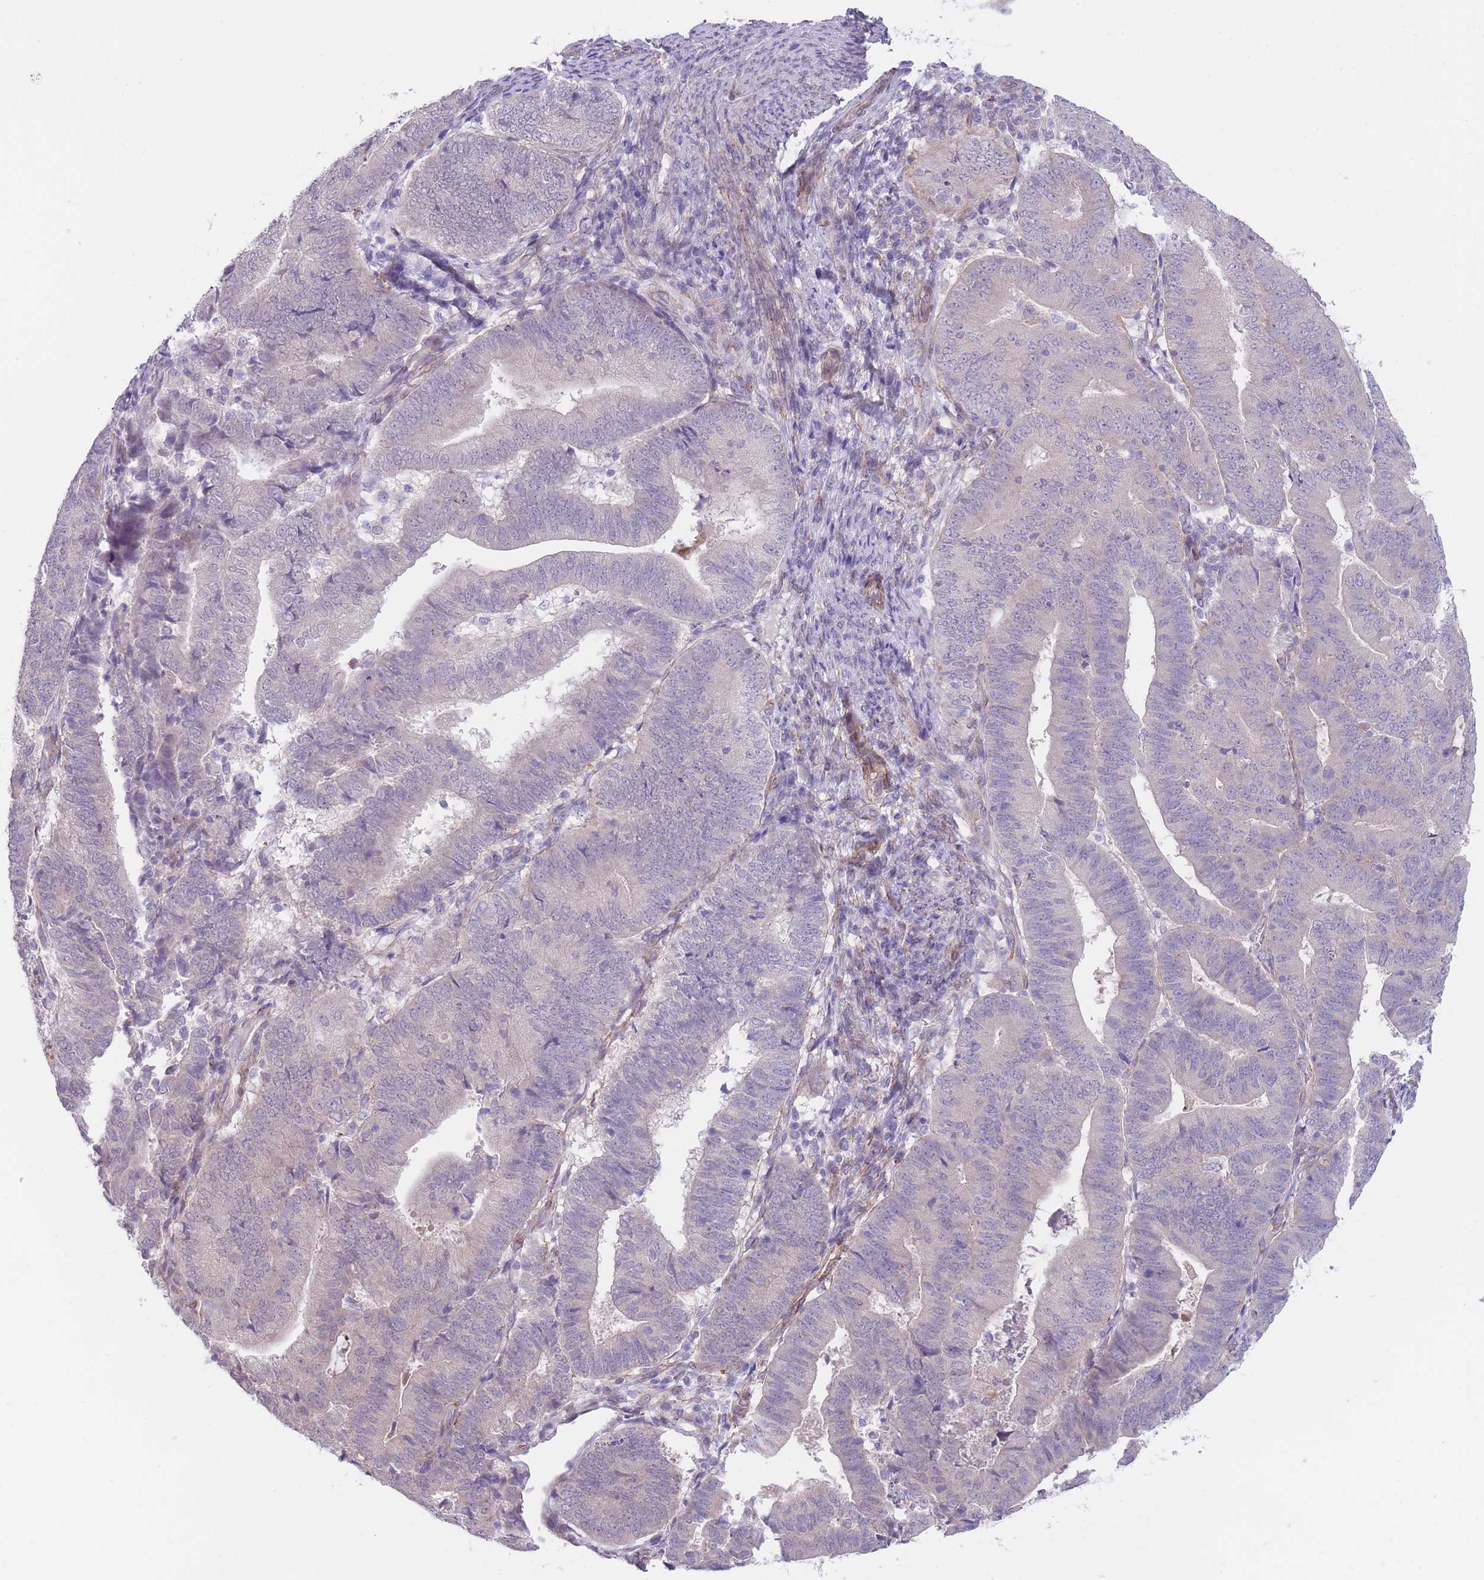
{"staining": {"intensity": "negative", "quantity": "none", "location": "none"}, "tissue": "endometrial cancer", "cell_type": "Tumor cells", "image_type": "cancer", "snomed": [{"axis": "morphology", "description": "Adenocarcinoma, NOS"}, {"axis": "topography", "description": "Endometrium"}], "caption": "Histopathology image shows no significant protein staining in tumor cells of endometrial adenocarcinoma. The staining is performed using DAB brown chromogen with nuclei counter-stained in using hematoxylin.", "gene": "QTRT1", "patient": {"sex": "female", "age": 70}}